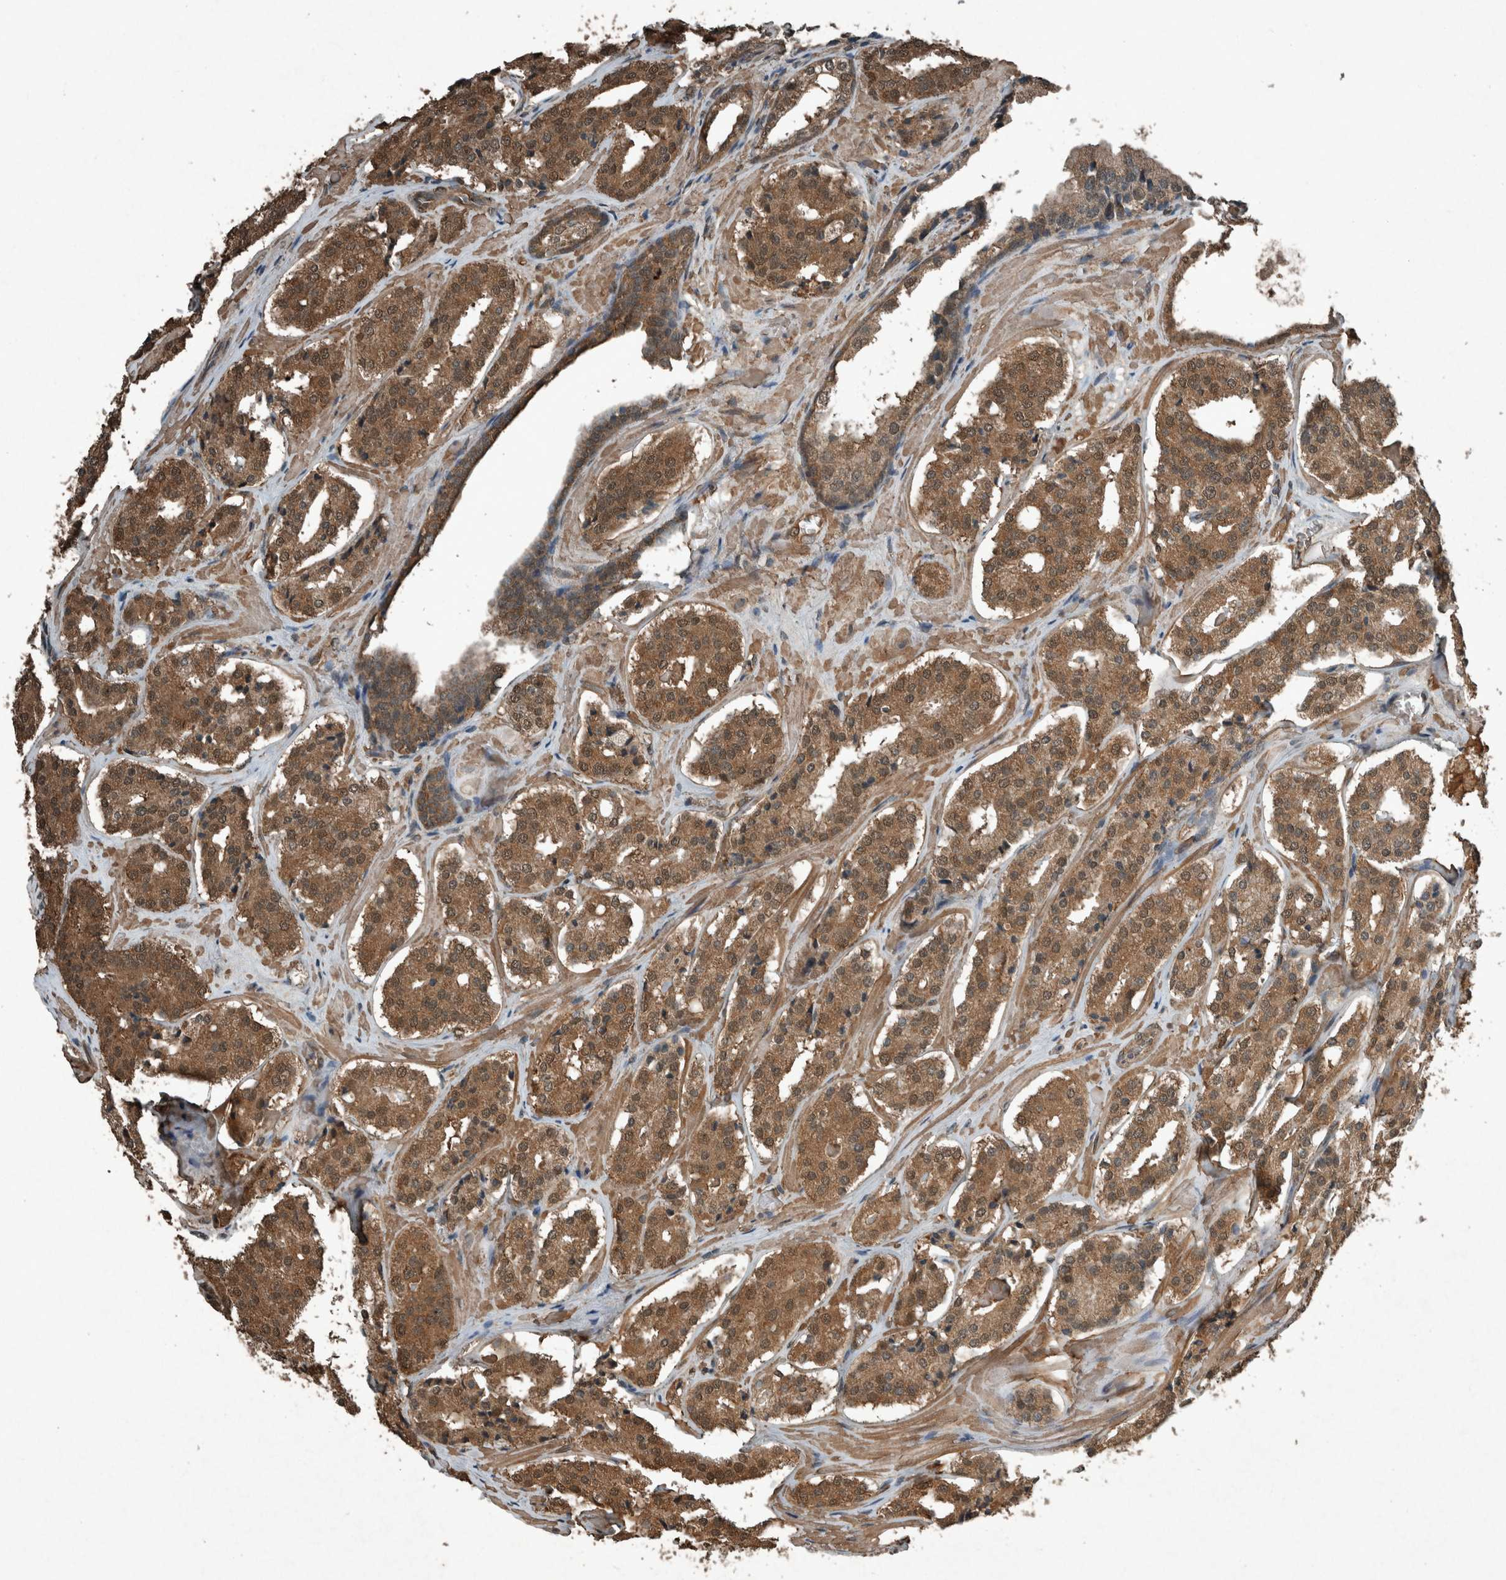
{"staining": {"intensity": "moderate", "quantity": ">75%", "location": "cytoplasmic/membranous,nuclear"}, "tissue": "prostate cancer", "cell_type": "Tumor cells", "image_type": "cancer", "snomed": [{"axis": "morphology", "description": "Adenocarcinoma, High grade"}, {"axis": "topography", "description": "Prostate"}], "caption": "Human adenocarcinoma (high-grade) (prostate) stained with a brown dye displays moderate cytoplasmic/membranous and nuclear positive positivity in approximately >75% of tumor cells.", "gene": "ARHGEF12", "patient": {"sex": "male", "age": 60}}